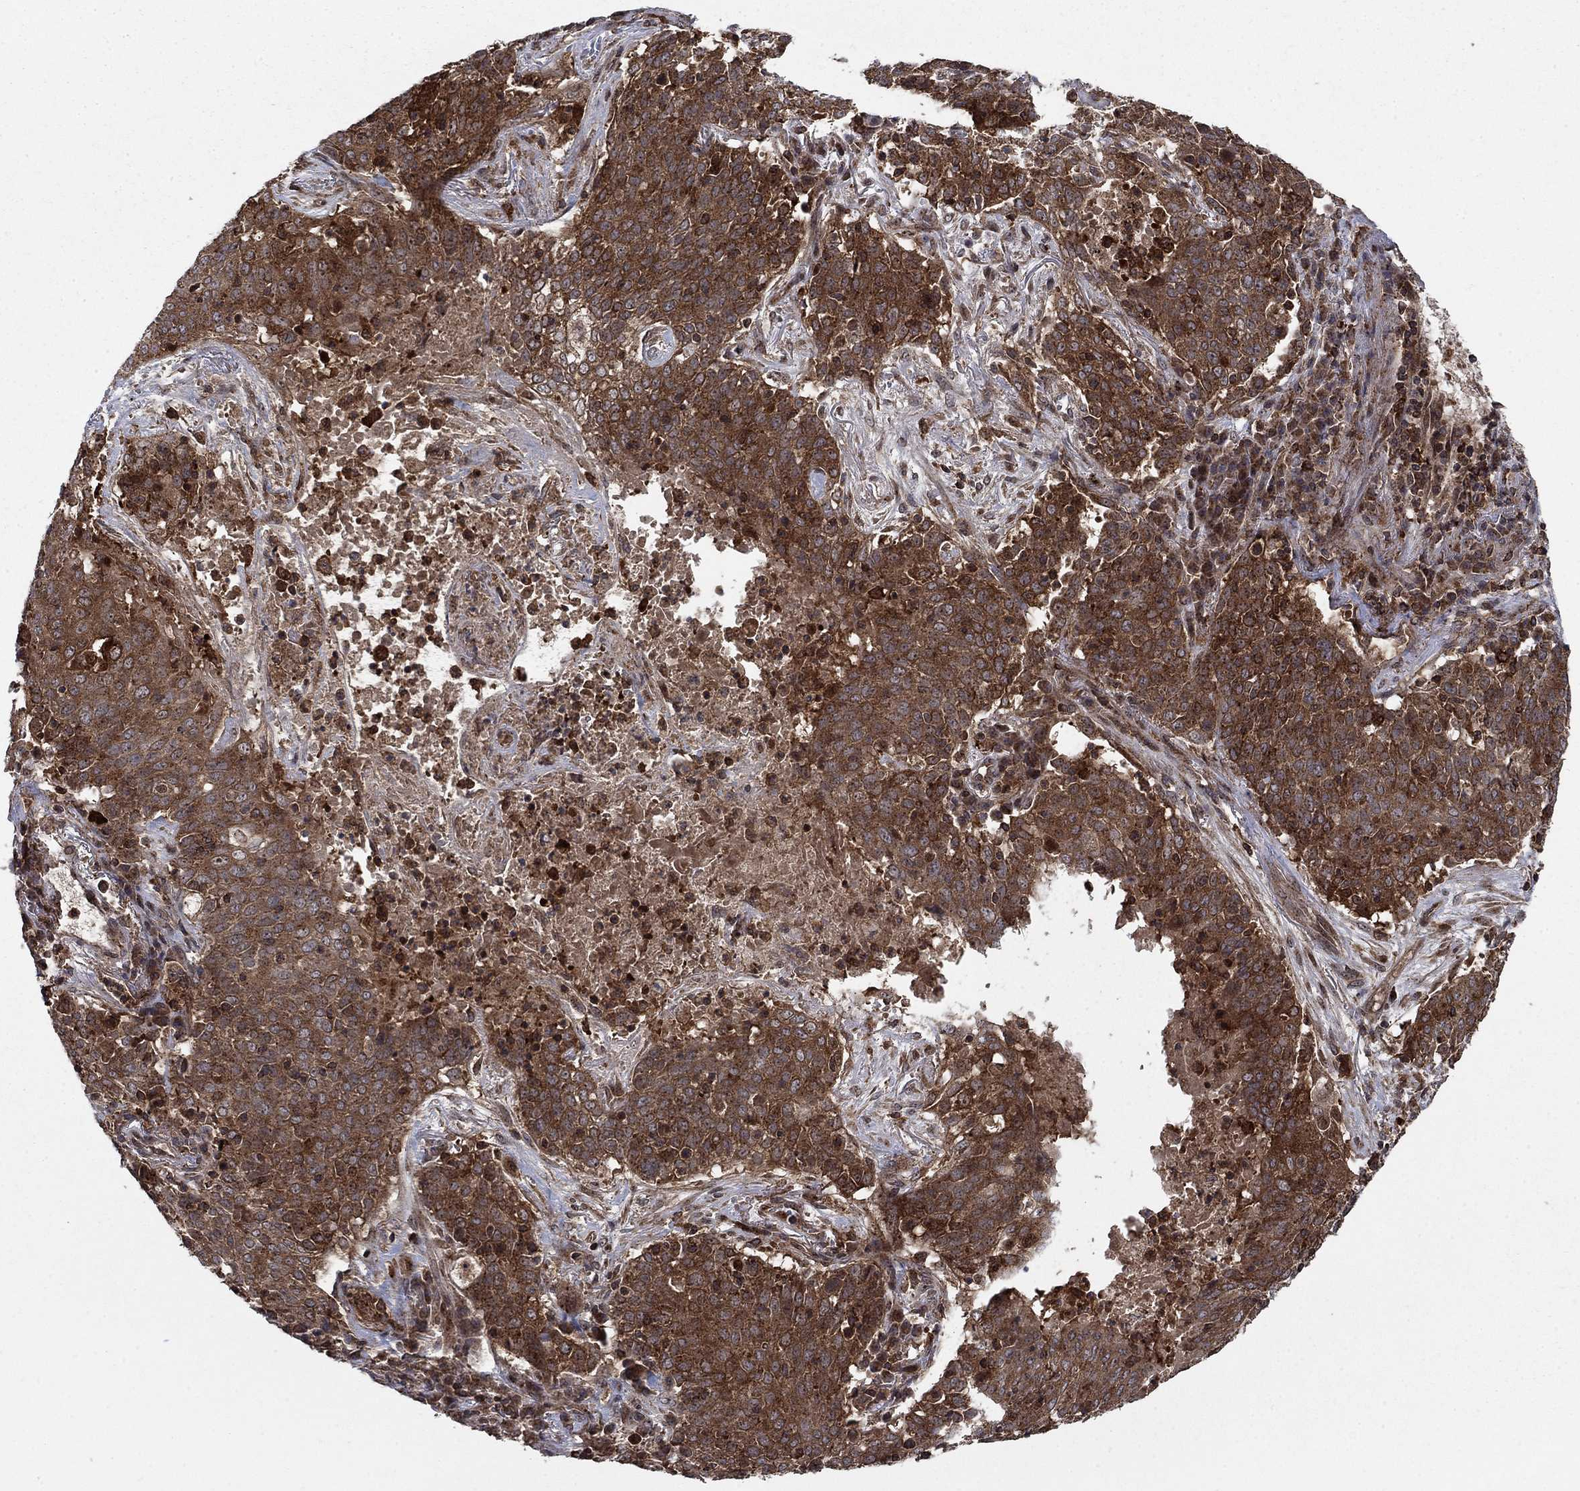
{"staining": {"intensity": "moderate", "quantity": ">75%", "location": "cytoplasmic/membranous"}, "tissue": "lung cancer", "cell_type": "Tumor cells", "image_type": "cancer", "snomed": [{"axis": "morphology", "description": "Squamous cell carcinoma, NOS"}, {"axis": "topography", "description": "Lung"}], "caption": "Tumor cells exhibit moderate cytoplasmic/membranous positivity in about >75% of cells in lung cancer. (DAB = brown stain, brightfield microscopy at high magnification).", "gene": "IFI35", "patient": {"sex": "male", "age": 82}}